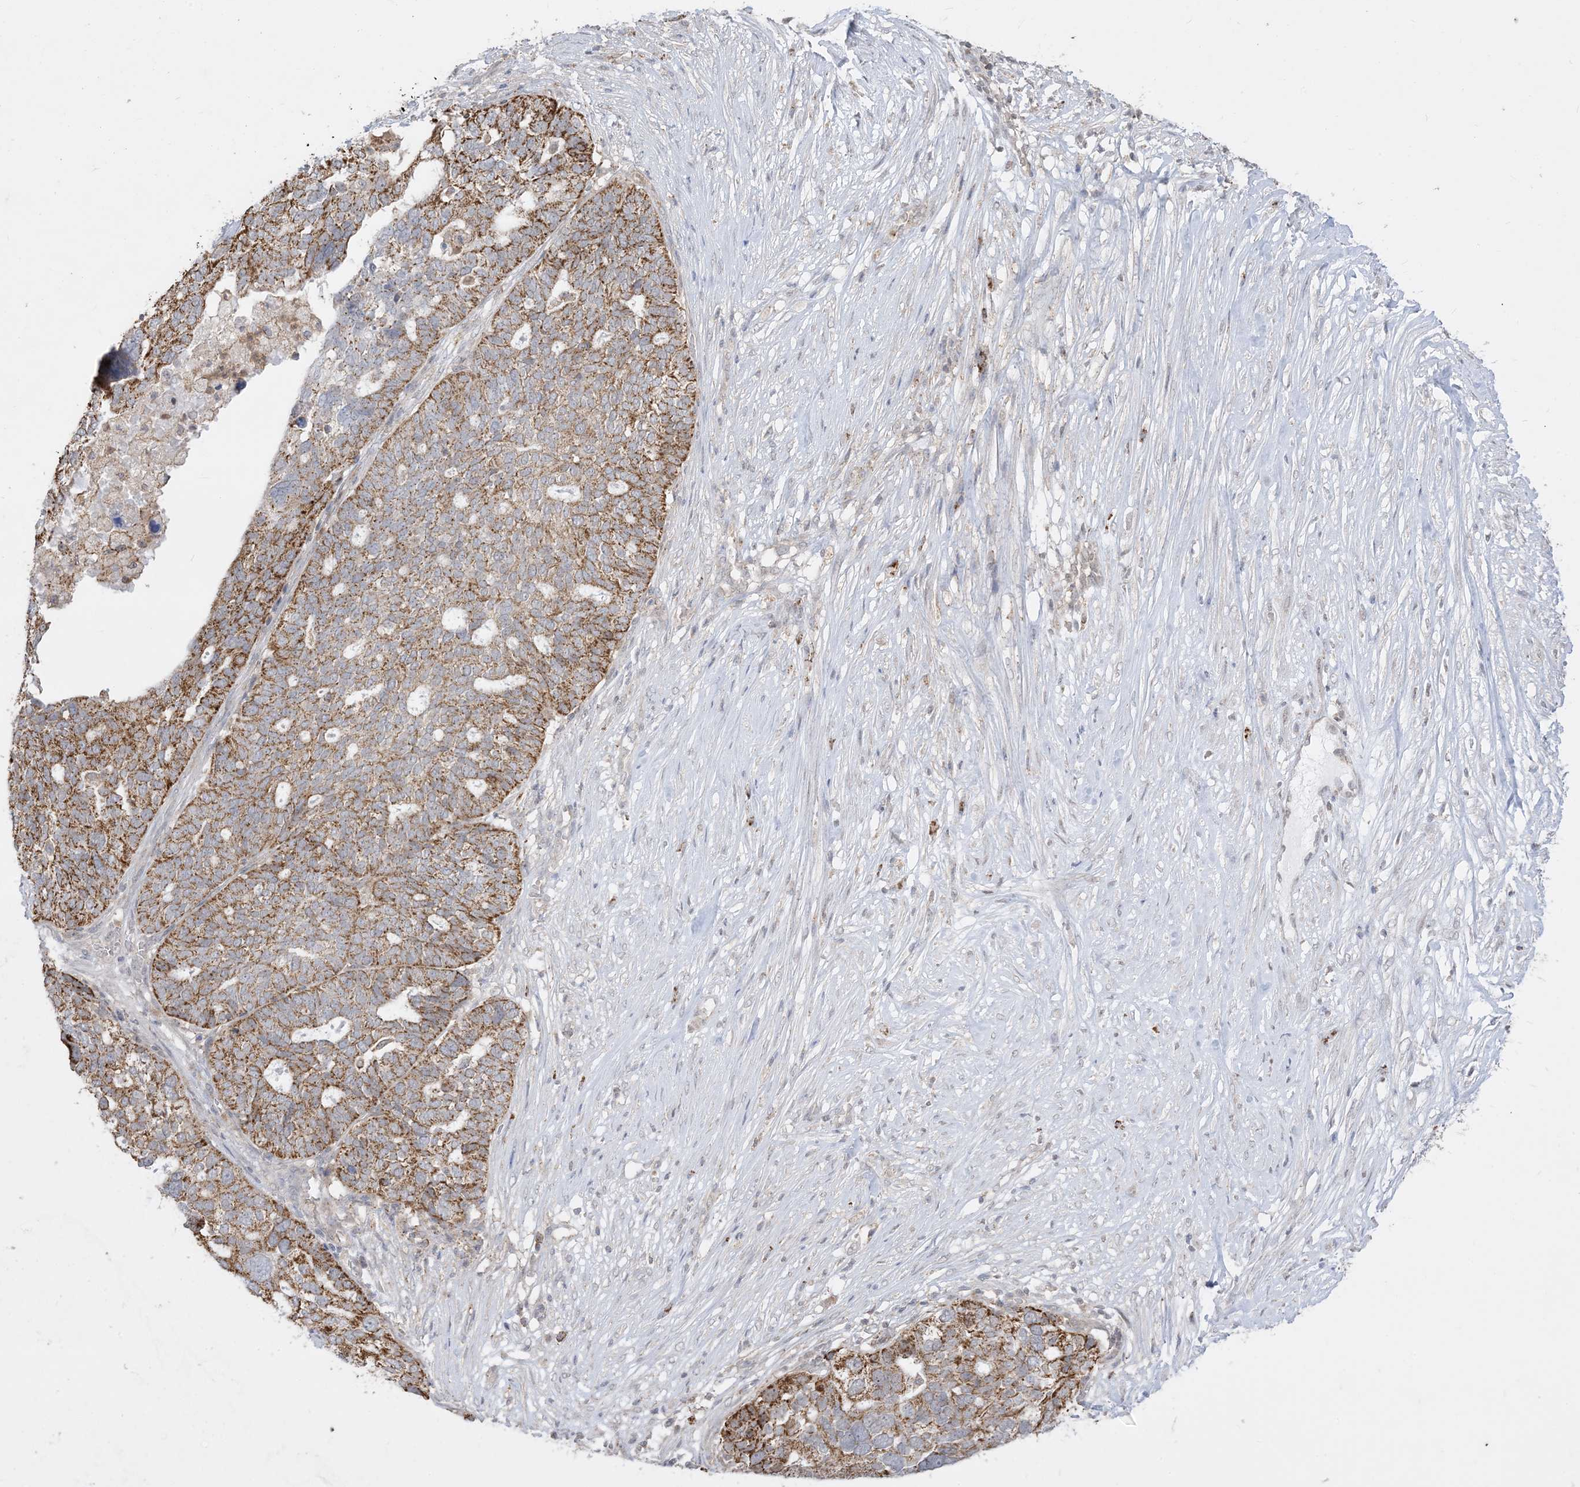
{"staining": {"intensity": "moderate", "quantity": ">75%", "location": "cytoplasmic/membranous"}, "tissue": "ovarian cancer", "cell_type": "Tumor cells", "image_type": "cancer", "snomed": [{"axis": "morphology", "description": "Cystadenocarcinoma, serous, NOS"}, {"axis": "topography", "description": "Ovary"}], "caption": "This is a micrograph of immunohistochemistry staining of ovarian cancer (serous cystadenocarcinoma), which shows moderate staining in the cytoplasmic/membranous of tumor cells.", "gene": "KANSL3", "patient": {"sex": "female", "age": 59}}